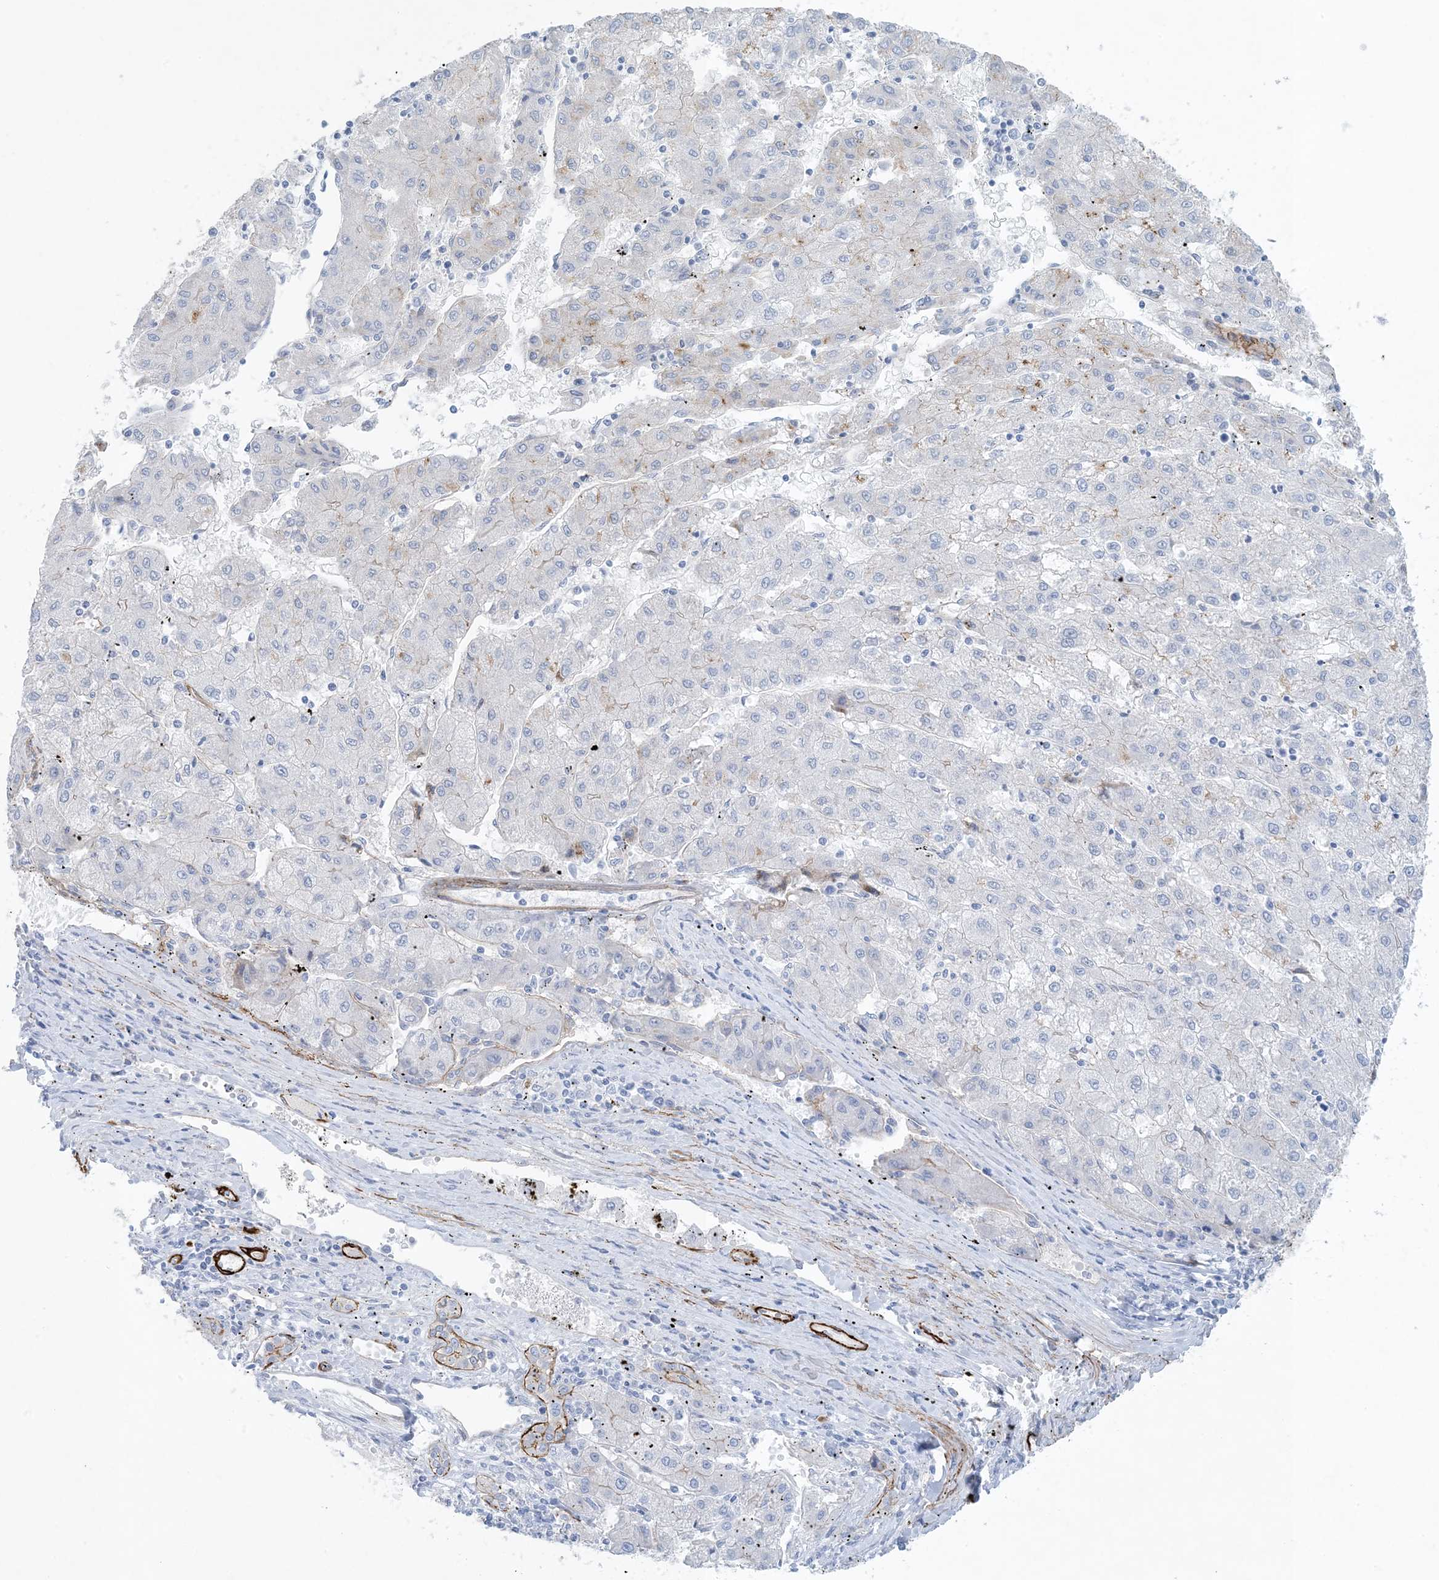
{"staining": {"intensity": "negative", "quantity": "none", "location": "none"}, "tissue": "liver cancer", "cell_type": "Tumor cells", "image_type": "cancer", "snomed": [{"axis": "morphology", "description": "Carcinoma, Hepatocellular, NOS"}, {"axis": "topography", "description": "Liver"}], "caption": "DAB immunohistochemical staining of human liver cancer (hepatocellular carcinoma) reveals no significant expression in tumor cells.", "gene": "SHANK1", "patient": {"sex": "male", "age": 72}}